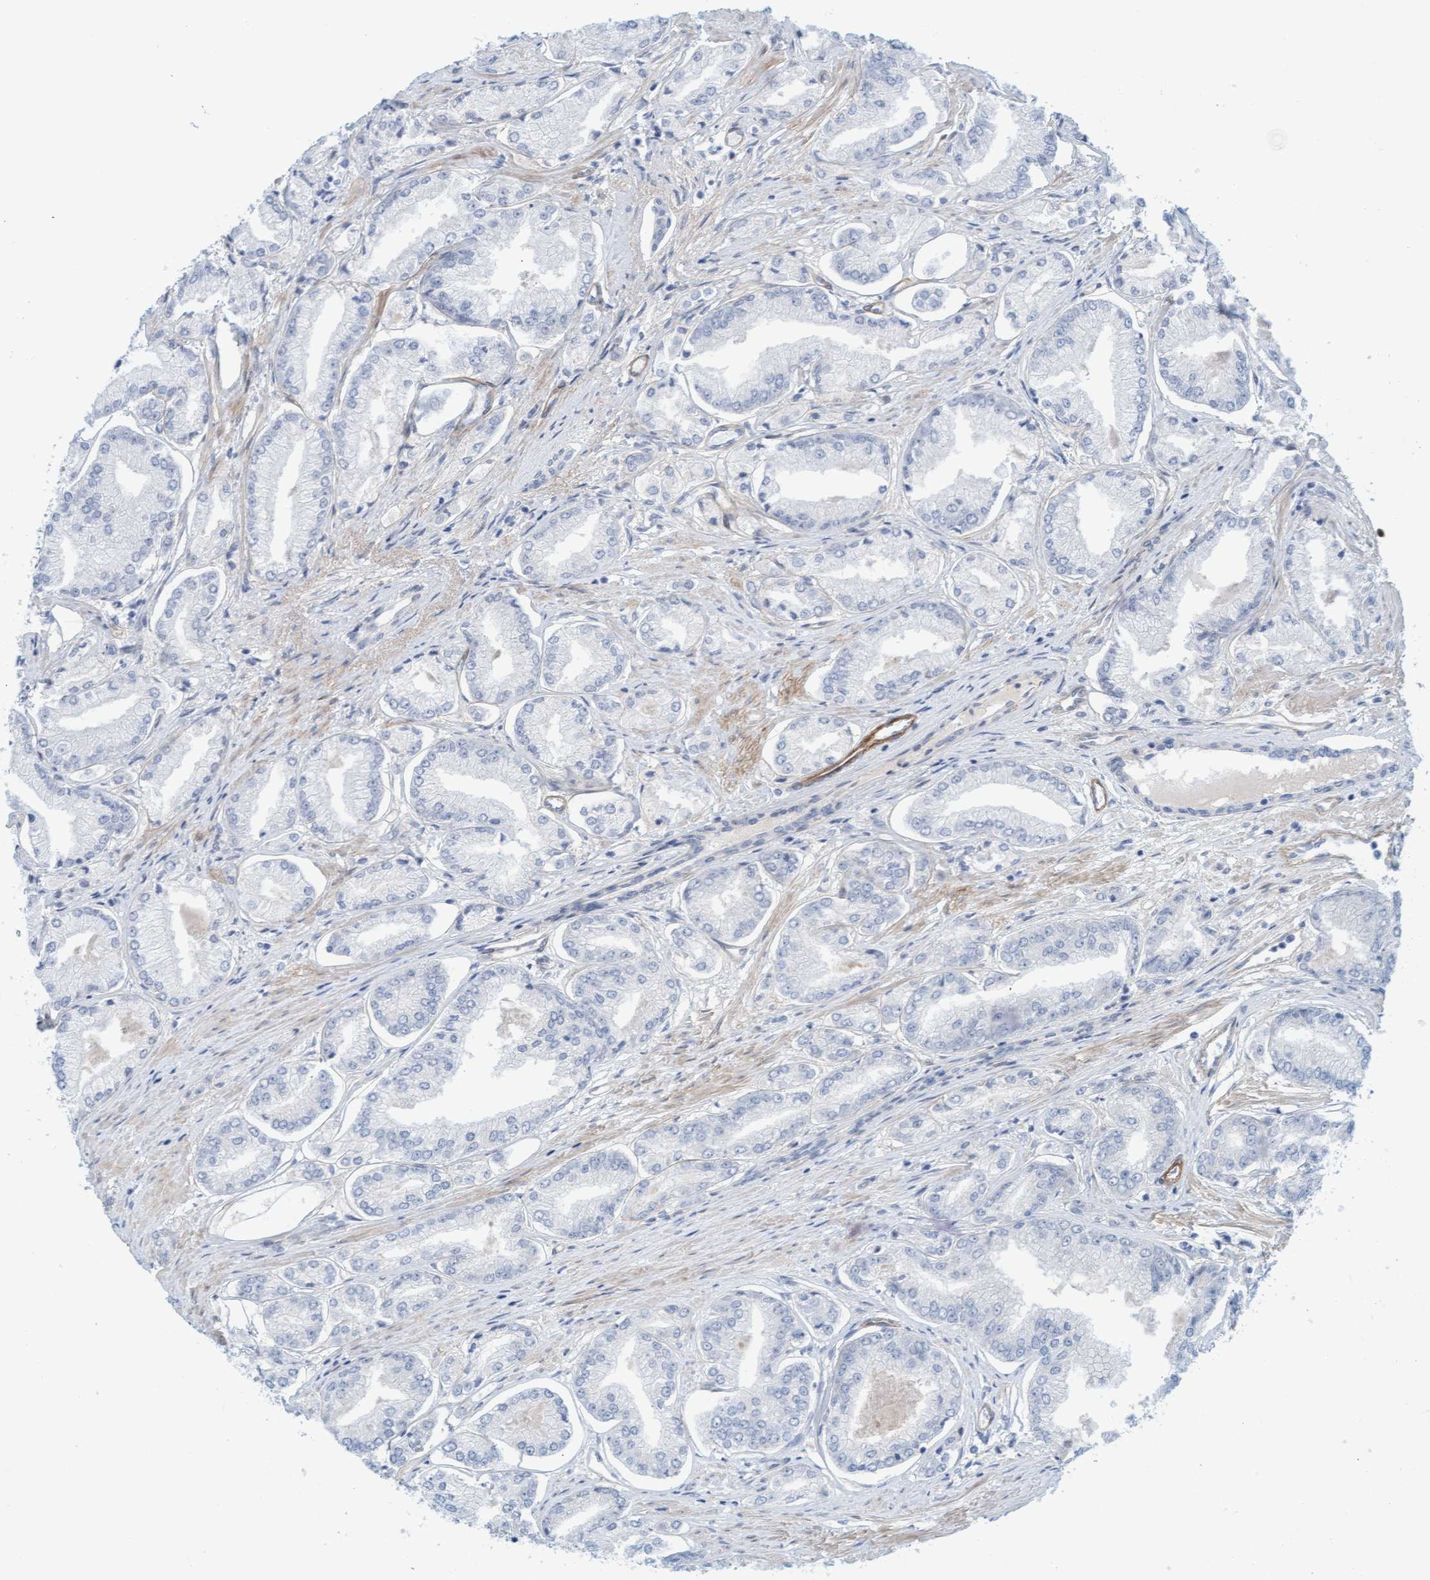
{"staining": {"intensity": "negative", "quantity": "none", "location": "none"}, "tissue": "prostate cancer", "cell_type": "Tumor cells", "image_type": "cancer", "snomed": [{"axis": "morphology", "description": "Adenocarcinoma, Low grade"}, {"axis": "topography", "description": "Prostate"}], "caption": "An immunohistochemistry micrograph of prostate cancer (adenocarcinoma (low-grade)) is shown. There is no staining in tumor cells of prostate cancer (adenocarcinoma (low-grade)). (Brightfield microscopy of DAB (3,3'-diaminobenzidine) IHC at high magnification).", "gene": "TSTD2", "patient": {"sex": "male", "age": 52}}